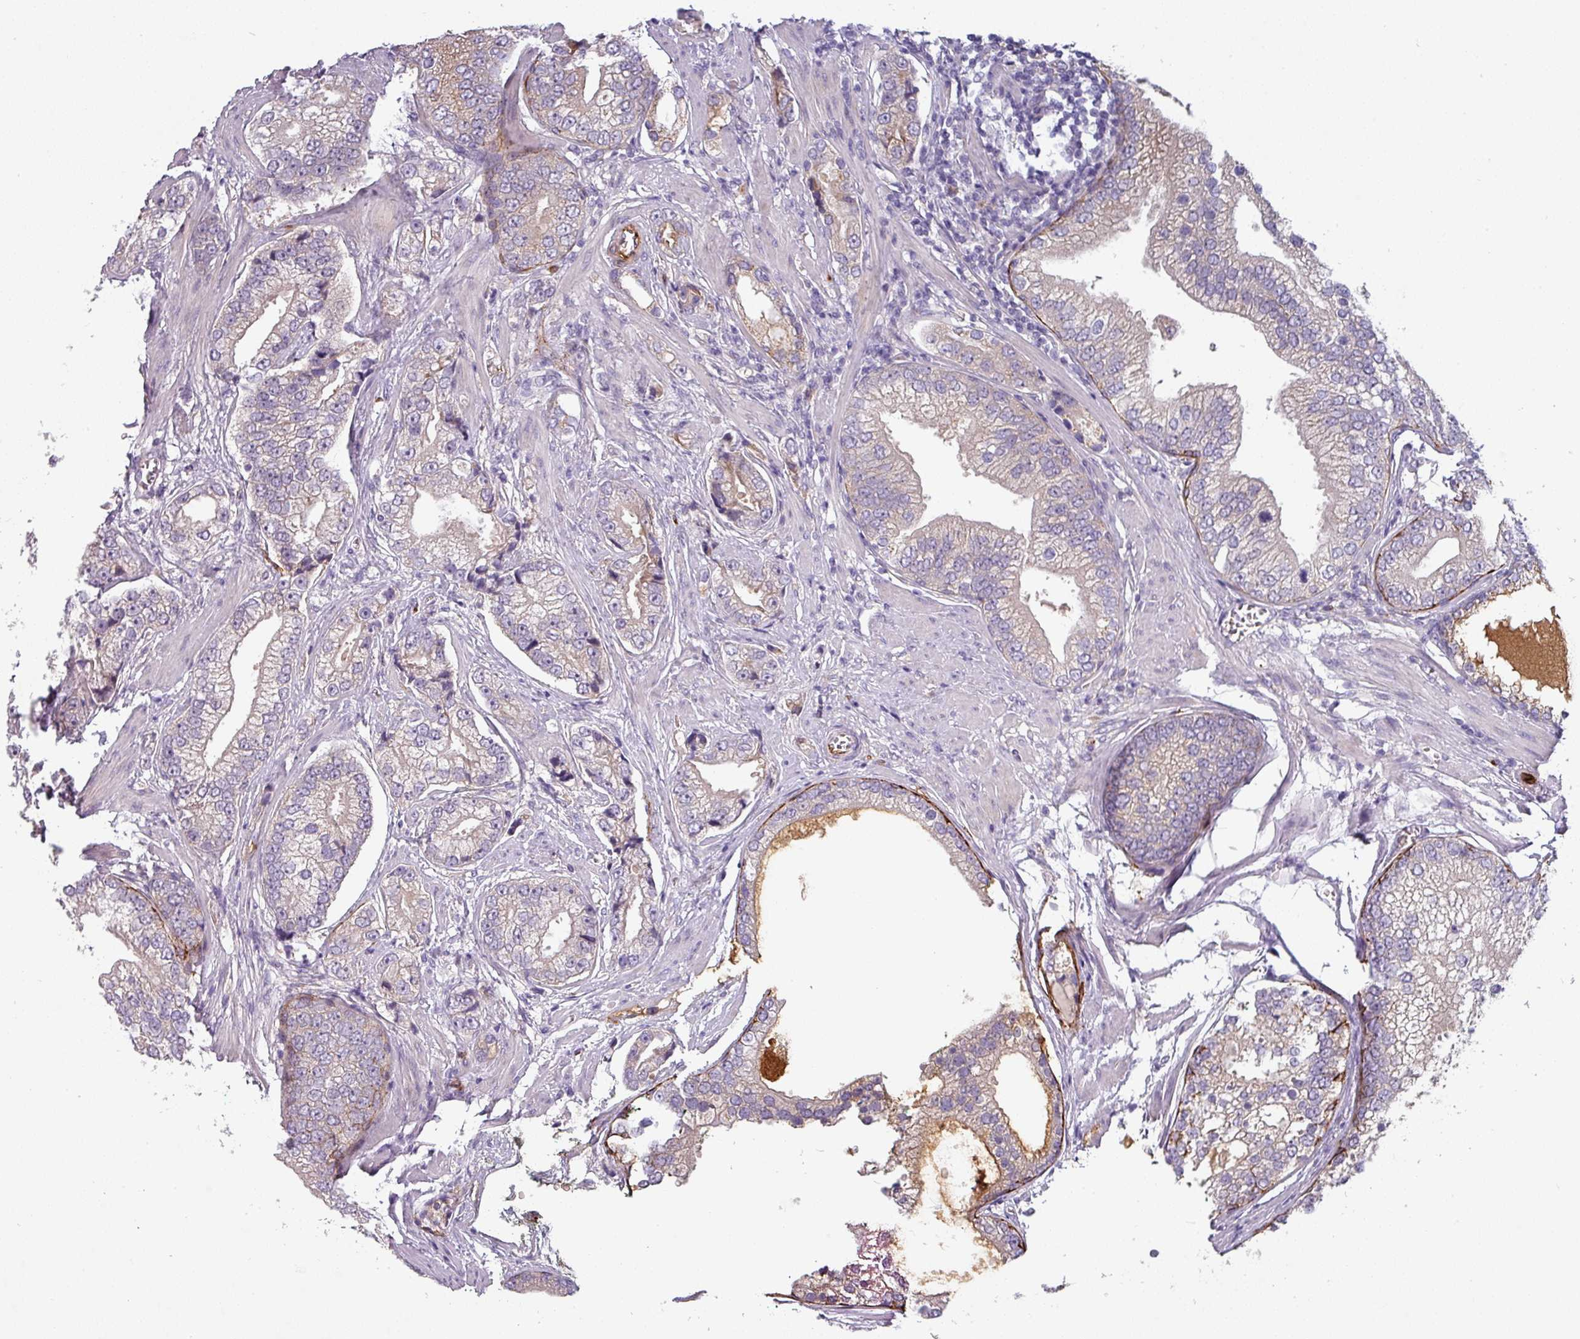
{"staining": {"intensity": "weak", "quantity": "<25%", "location": "cytoplasmic/membranous"}, "tissue": "prostate cancer", "cell_type": "Tumor cells", "image_type": "cancer", "snomed": [{"axis": "morphology", "description": "Adenocarcinoma, High grade"}, {"axis": "topography", "description": "Prostate"}], "caption": "Micrograph shows no significant protein staining in tumor cells of prostate cancer. The staining was performed using DAB (3,3'-diaminobenzidine) to visualize the protein expression in brown, while the nuclei were stained in blue with hematoxylin (Magnification: 20x).", "gene": "PRODH2", "patient": {"sex": "male", "age": 75}}